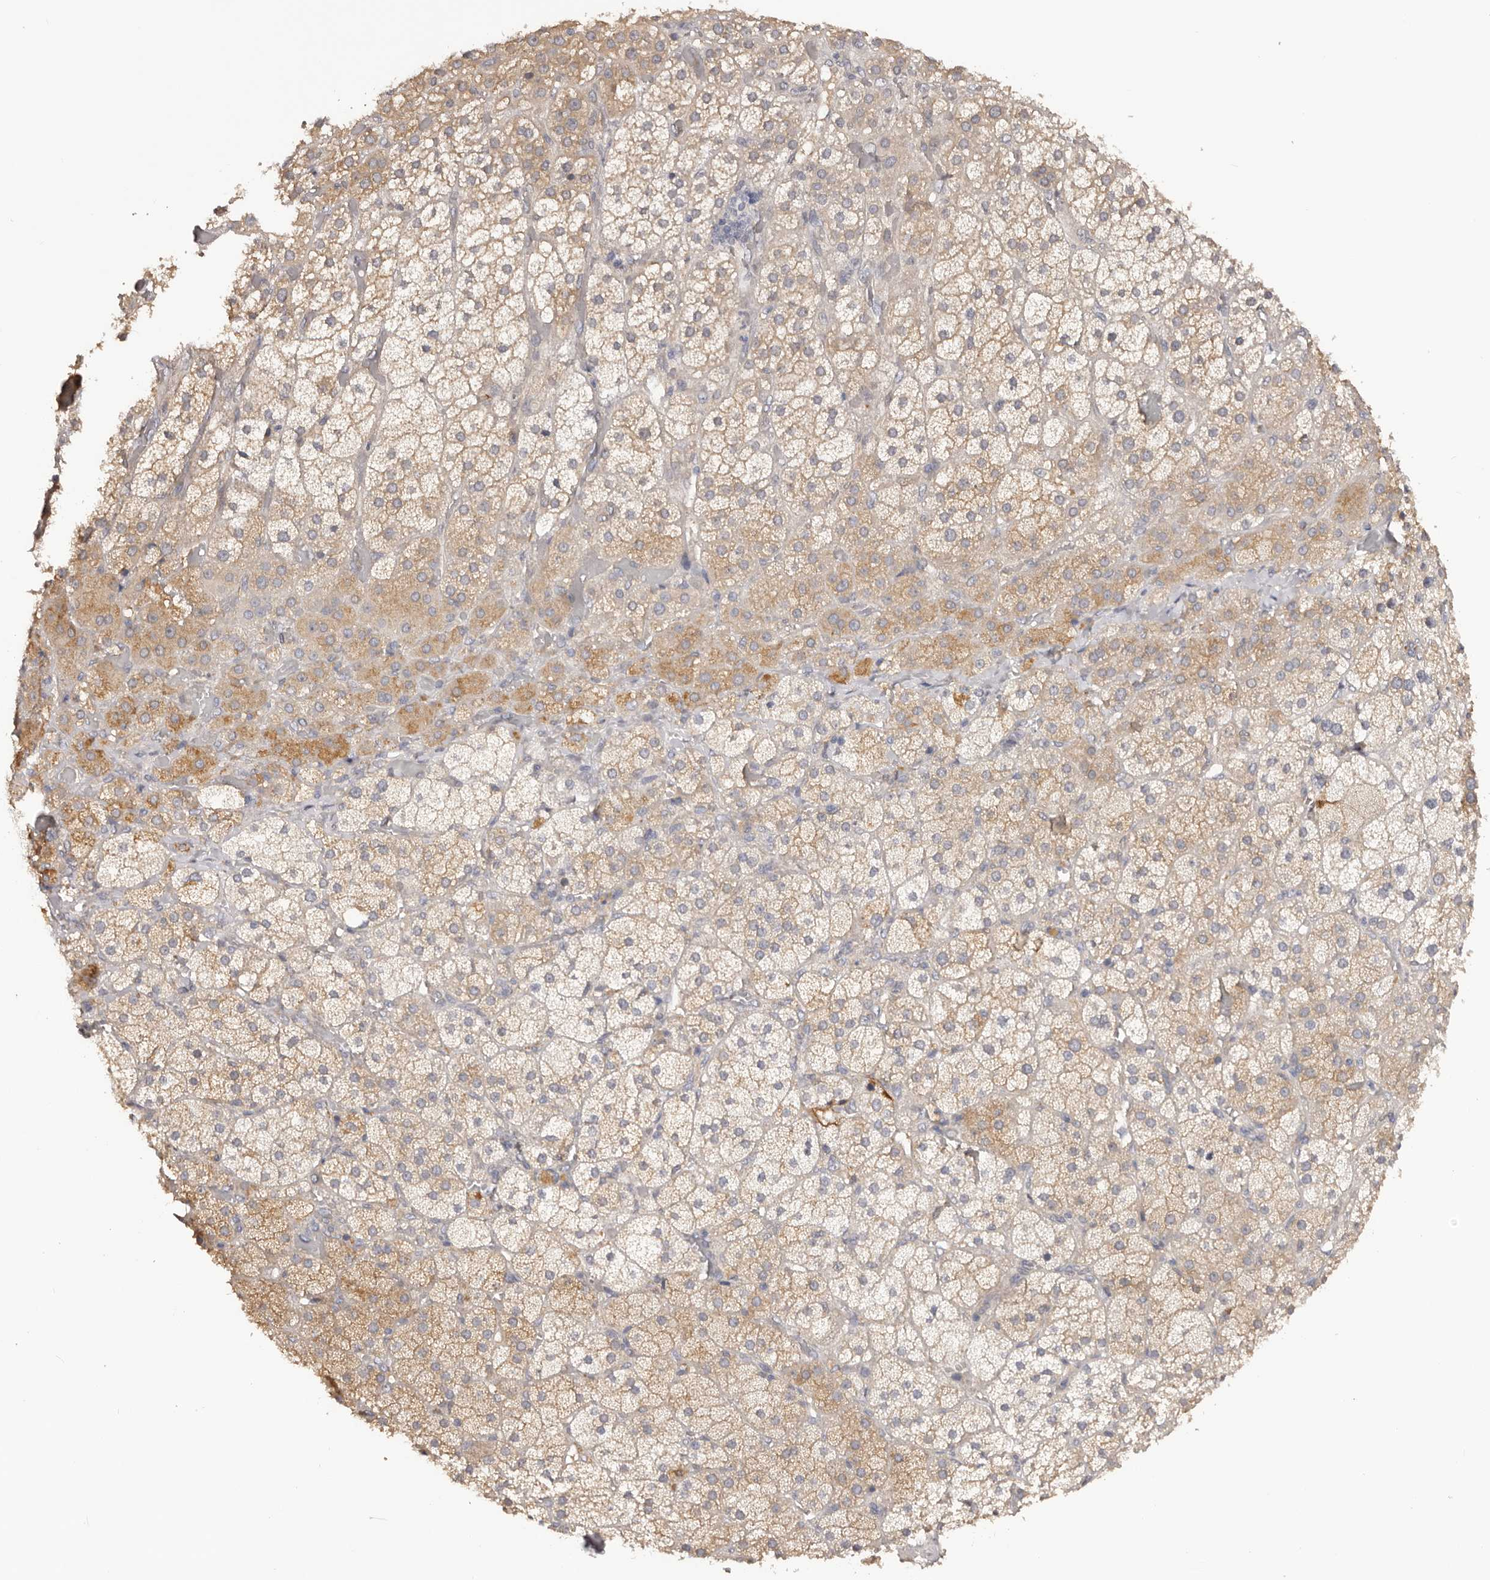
{"staining": {"intensity": "moderate", "quantity": "25%-75%", "location": "cytoplasmic/membranous"}, "tissue": "adrenal gland", "cell_type": "Glandular cells", "image_type": "normal", "snomed": [{"axis": "morphology", "description": "Normal tissue, NOS"}, {"axis": "topography", "description": "Adrenal gland"}], "caption": "Protein staining shows moderate cytoplasmic/membranous expression in about 25%-75% of glandular cells in unremarkable adrenal gland. Ihc stains the protein of interest in brown and the nuclei are stained blue.", "gene": "KCNJ8", "patient": {"sex": "male", "age": 57}}